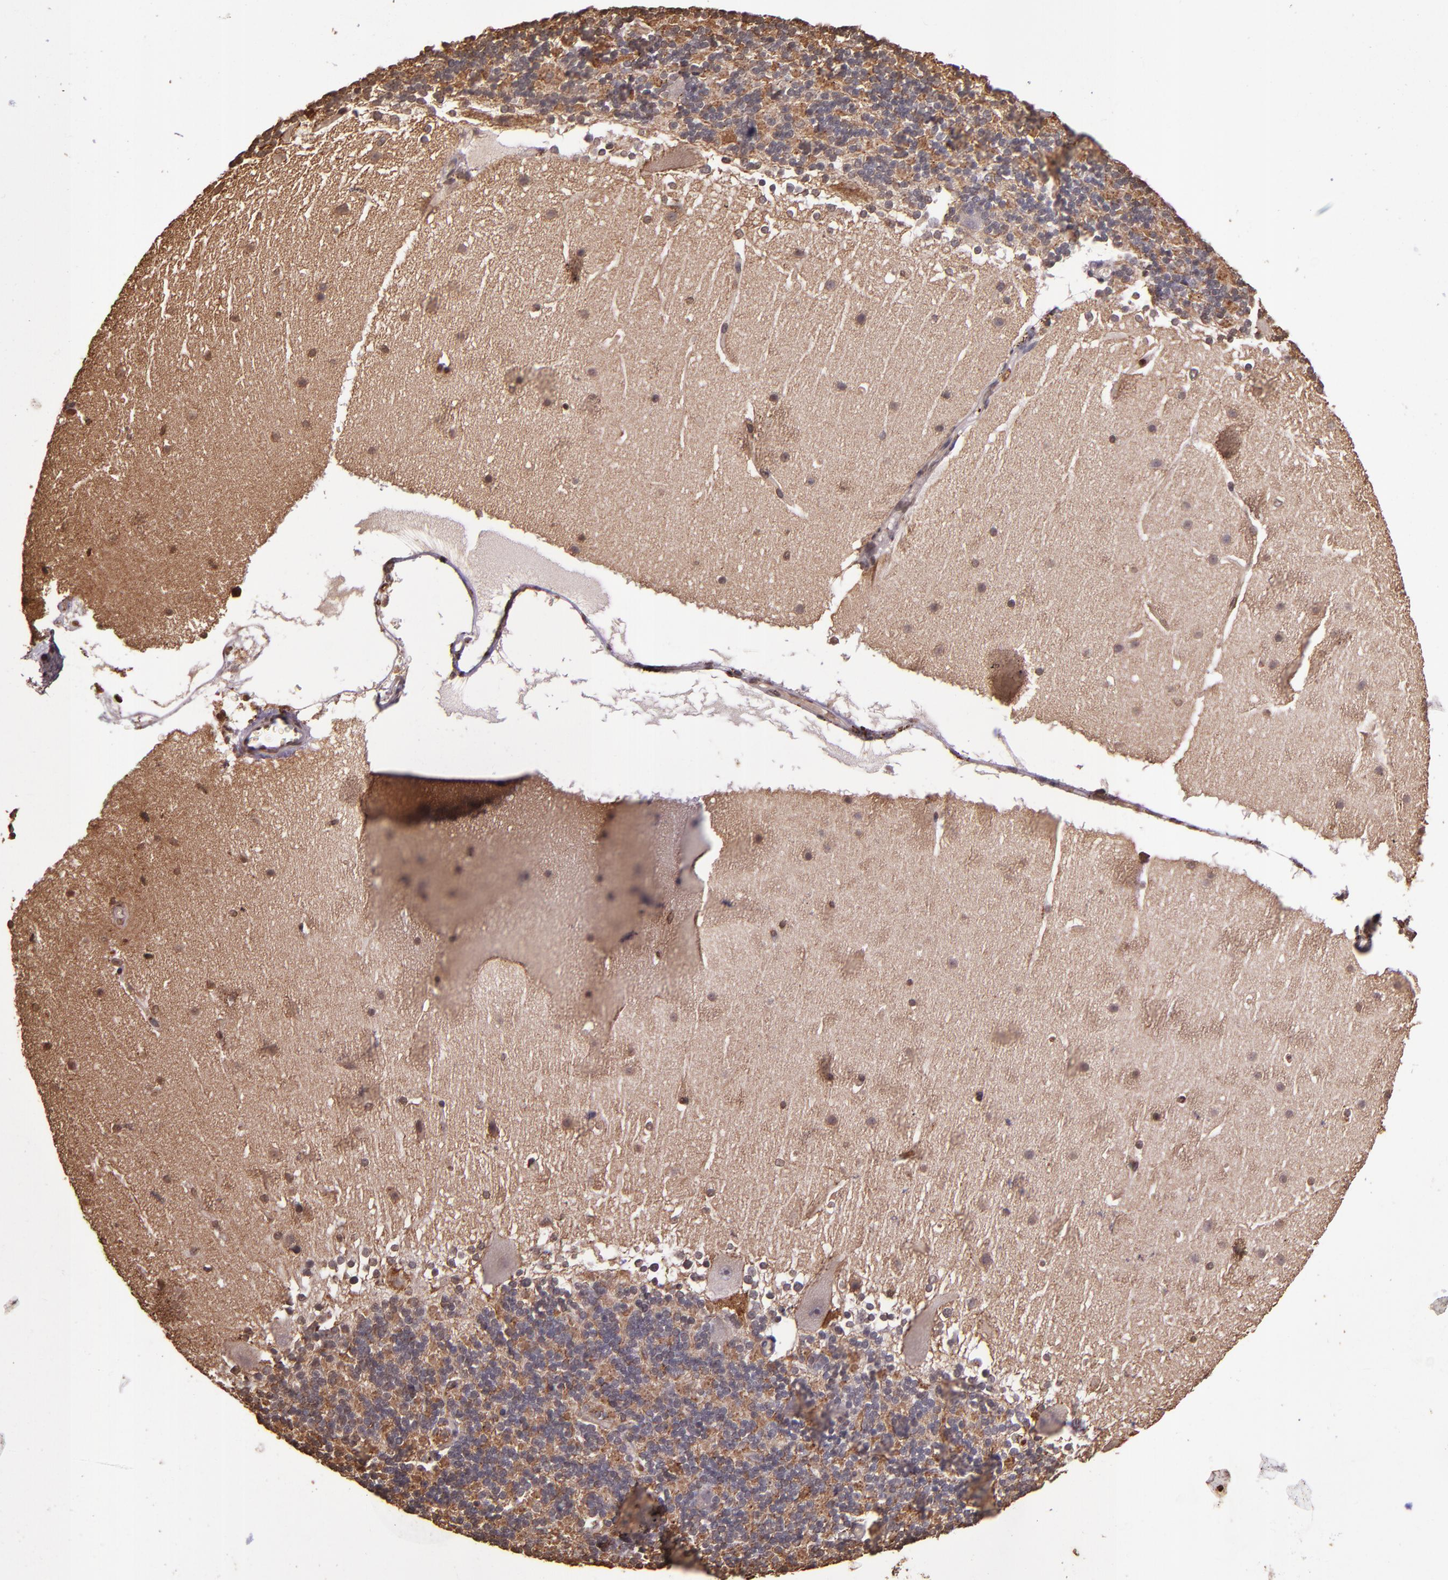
{"staining": {"intensity": "negative", "quantity": "none", "location": "none"}, "tissue": "cerebellum", "cell_type": "Cells in granular layer", "image_type": "normal", "snomed": [{"axis": "morphology", "description": "Normal tissue, NOS"}, {"axis": "topography", "description": "Cerebellum"}], "caption": "Immunohistochemistry of unremarkable human cerebellum shows no expression in cells in granular layer.", "gene": "SLC2A3", "patient": {"sex": "female", "age": 19}}